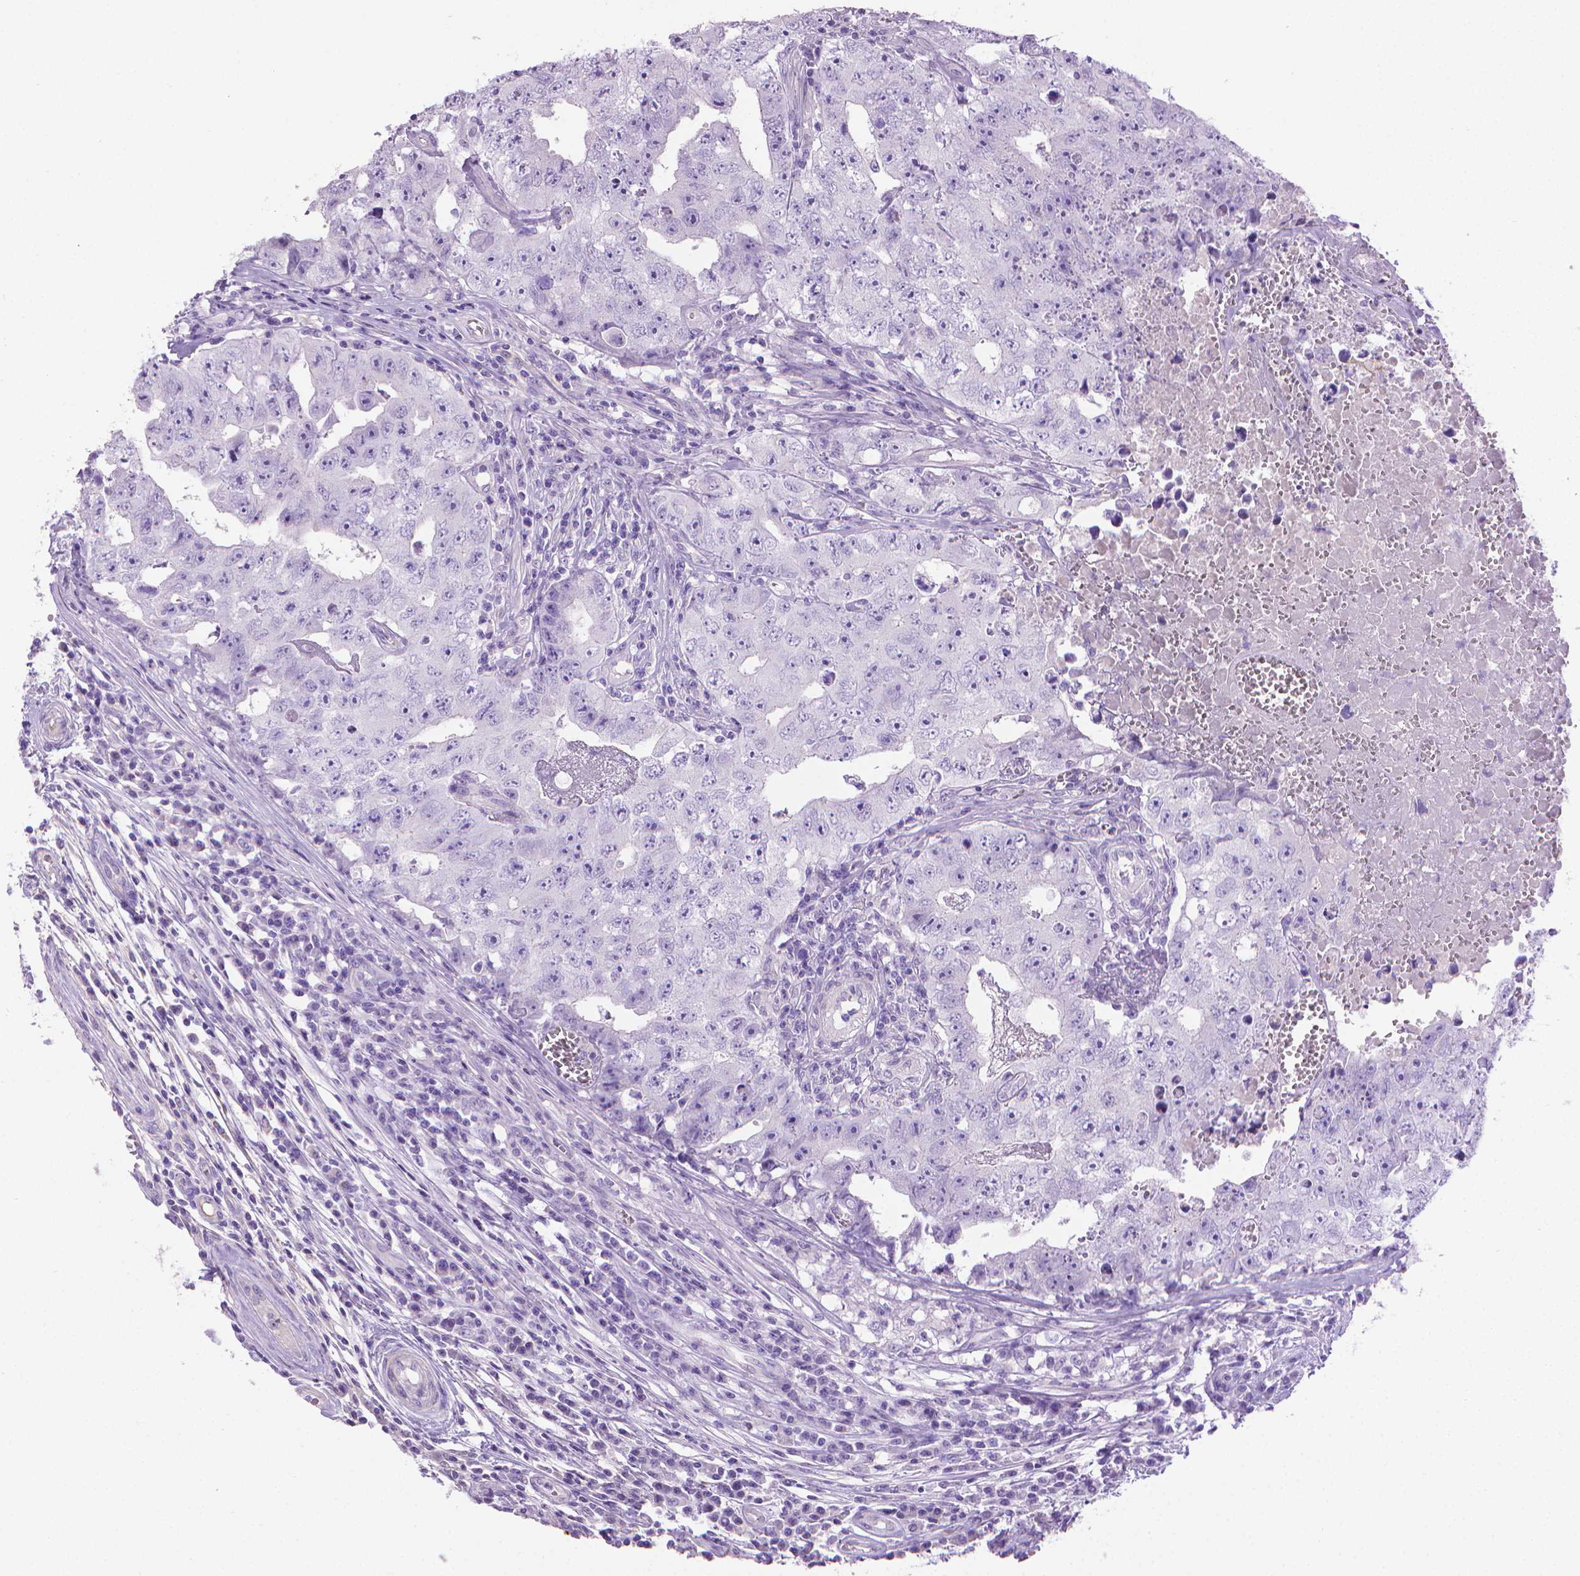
{"staining": {"intensity": "negative", "quantity": "none", "location": "none"}, "tissue": "testis cancer", "cell_type": "Tumor cells", "image_type": "cancer", "snomed": [{"axis": "morphology", "description": "Carcinoma, Embryonal, NOS"}, {"axis": "topography", "description": "Testis"}], "caption": "An immunohistochemistry (IHC) micrograph of embryonal carcinoma (testis) is shown. There is no staining in tumor cells of embryonal carcinoma (testis).", "gene": "PNMA2", "patient": {"sex": "male", "age": 36}}